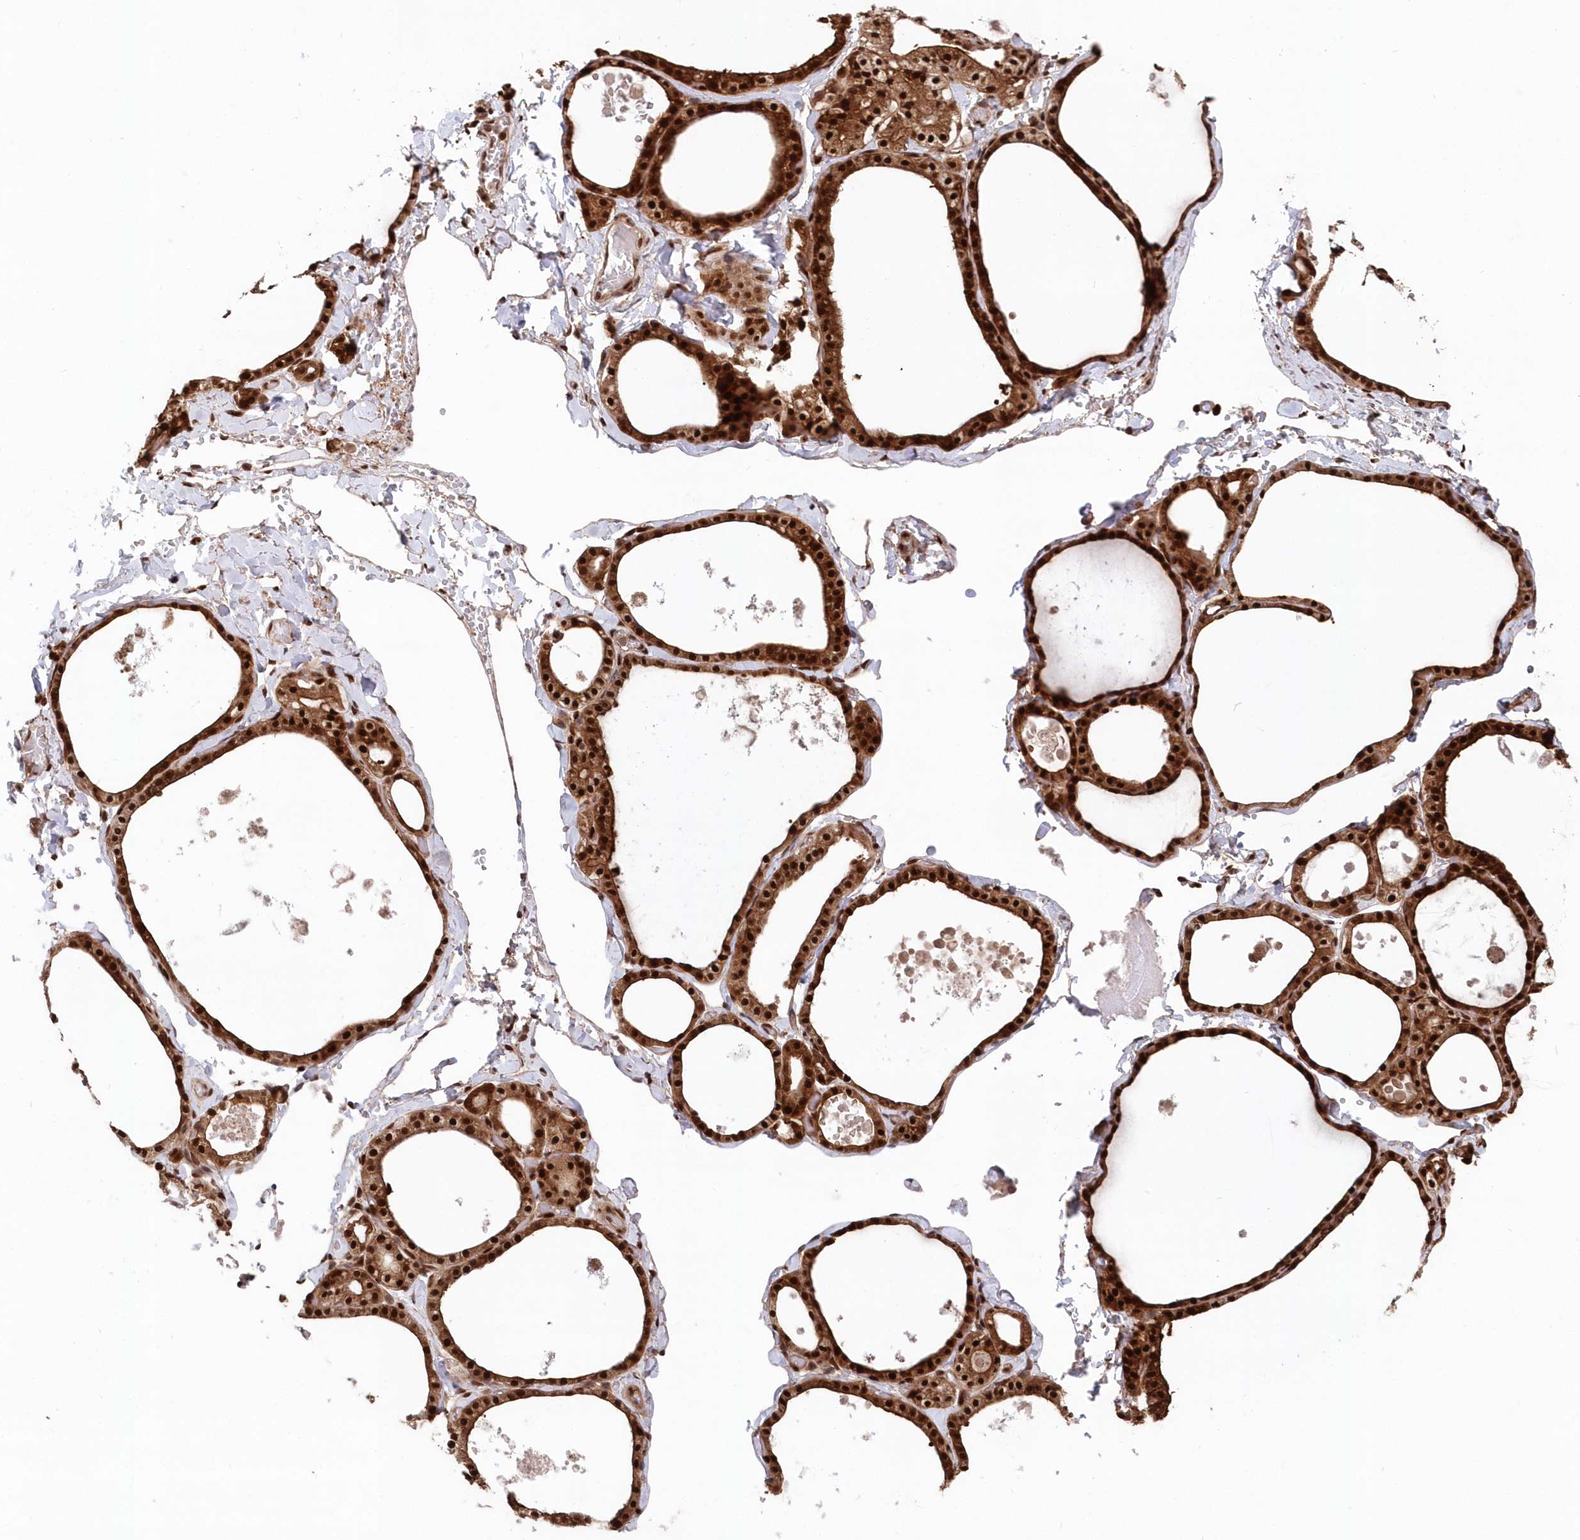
{"staining": {"intensity": "strong", "quantity": ">75%", "location": "cytoplasmic/membranous,nuclear"}, "tissue": "thyroid gland", "cell_type": "Glandular cells", "image_type": "normal", "snomed": [{"axis": "morphology", "description": "Normal tissue, NOS"}, {"axis": "topography", "description": "Thyroid gland"}], "caption": "Protein expression analysis of unremarkable human thyroid gland reveals strong cytoplasmic/membranous,nuclear expression in about >75% of glandular cells. The protein of interest is stained brown, and the nuclei are stained in blue (DAB IHC with brightfield microscopy, high magnification).", "gene": "ABHD14B", "patient": {"sex": "male", "age": 56}}